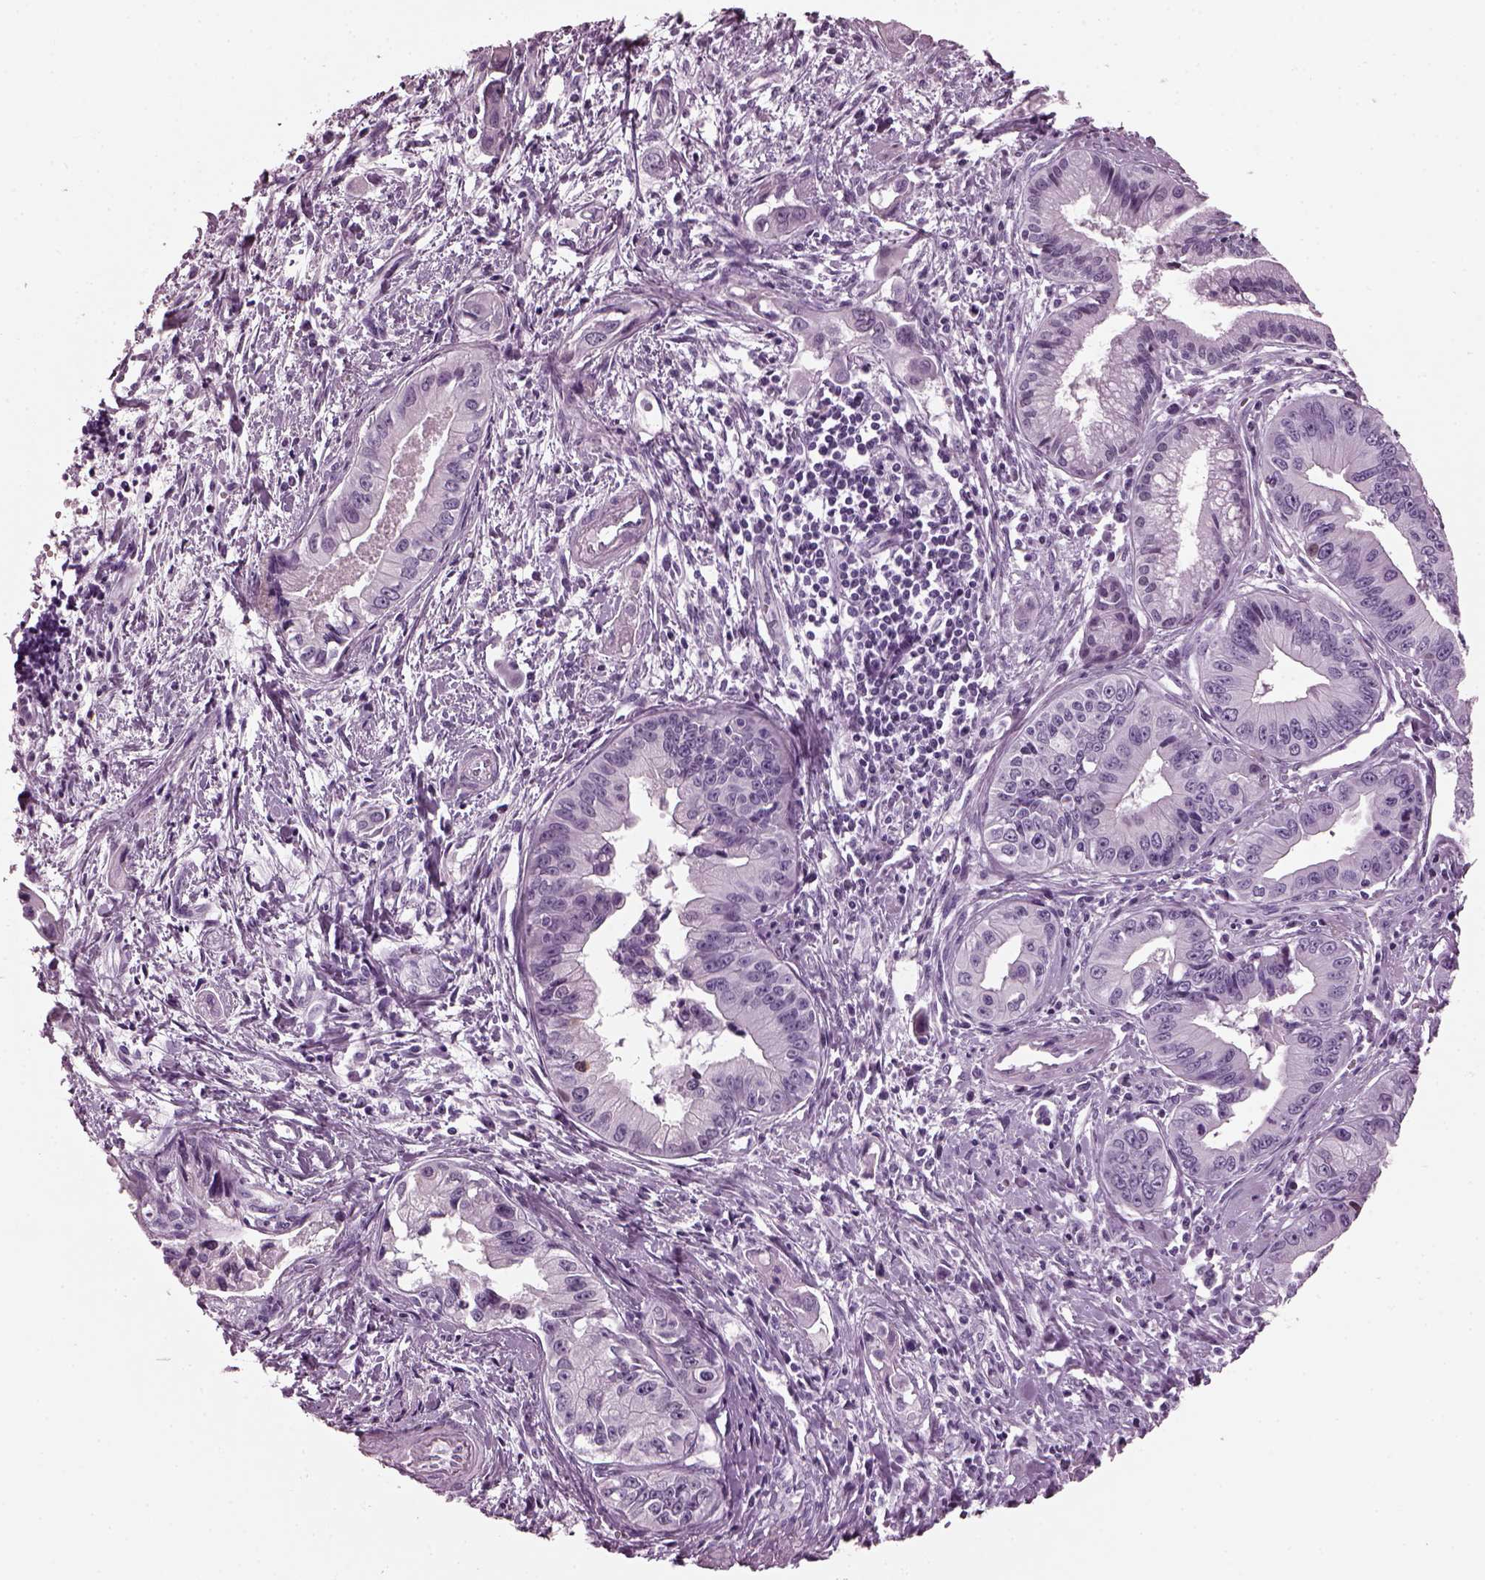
{"staining": {"intensity": "negative", "quantity": "none", "location": "none"}, "tissue": "pancreatic cancer", "cell_type": "Tumor cells", "image_type": "cancer", "snomed": [{"axis": "morphology", "description": "Adenocarcinoma, NOS"}, {"axis": "topography", "description": "Pancreas"}], "caption": "This is an immunohistochemistry (IHC) photomicrograph of pancreatic adenocarcinoma. There is no positivity in tumor cells.", "gene": "KRTAP3-2", "patient": {"sex": "male", "age": 60}}